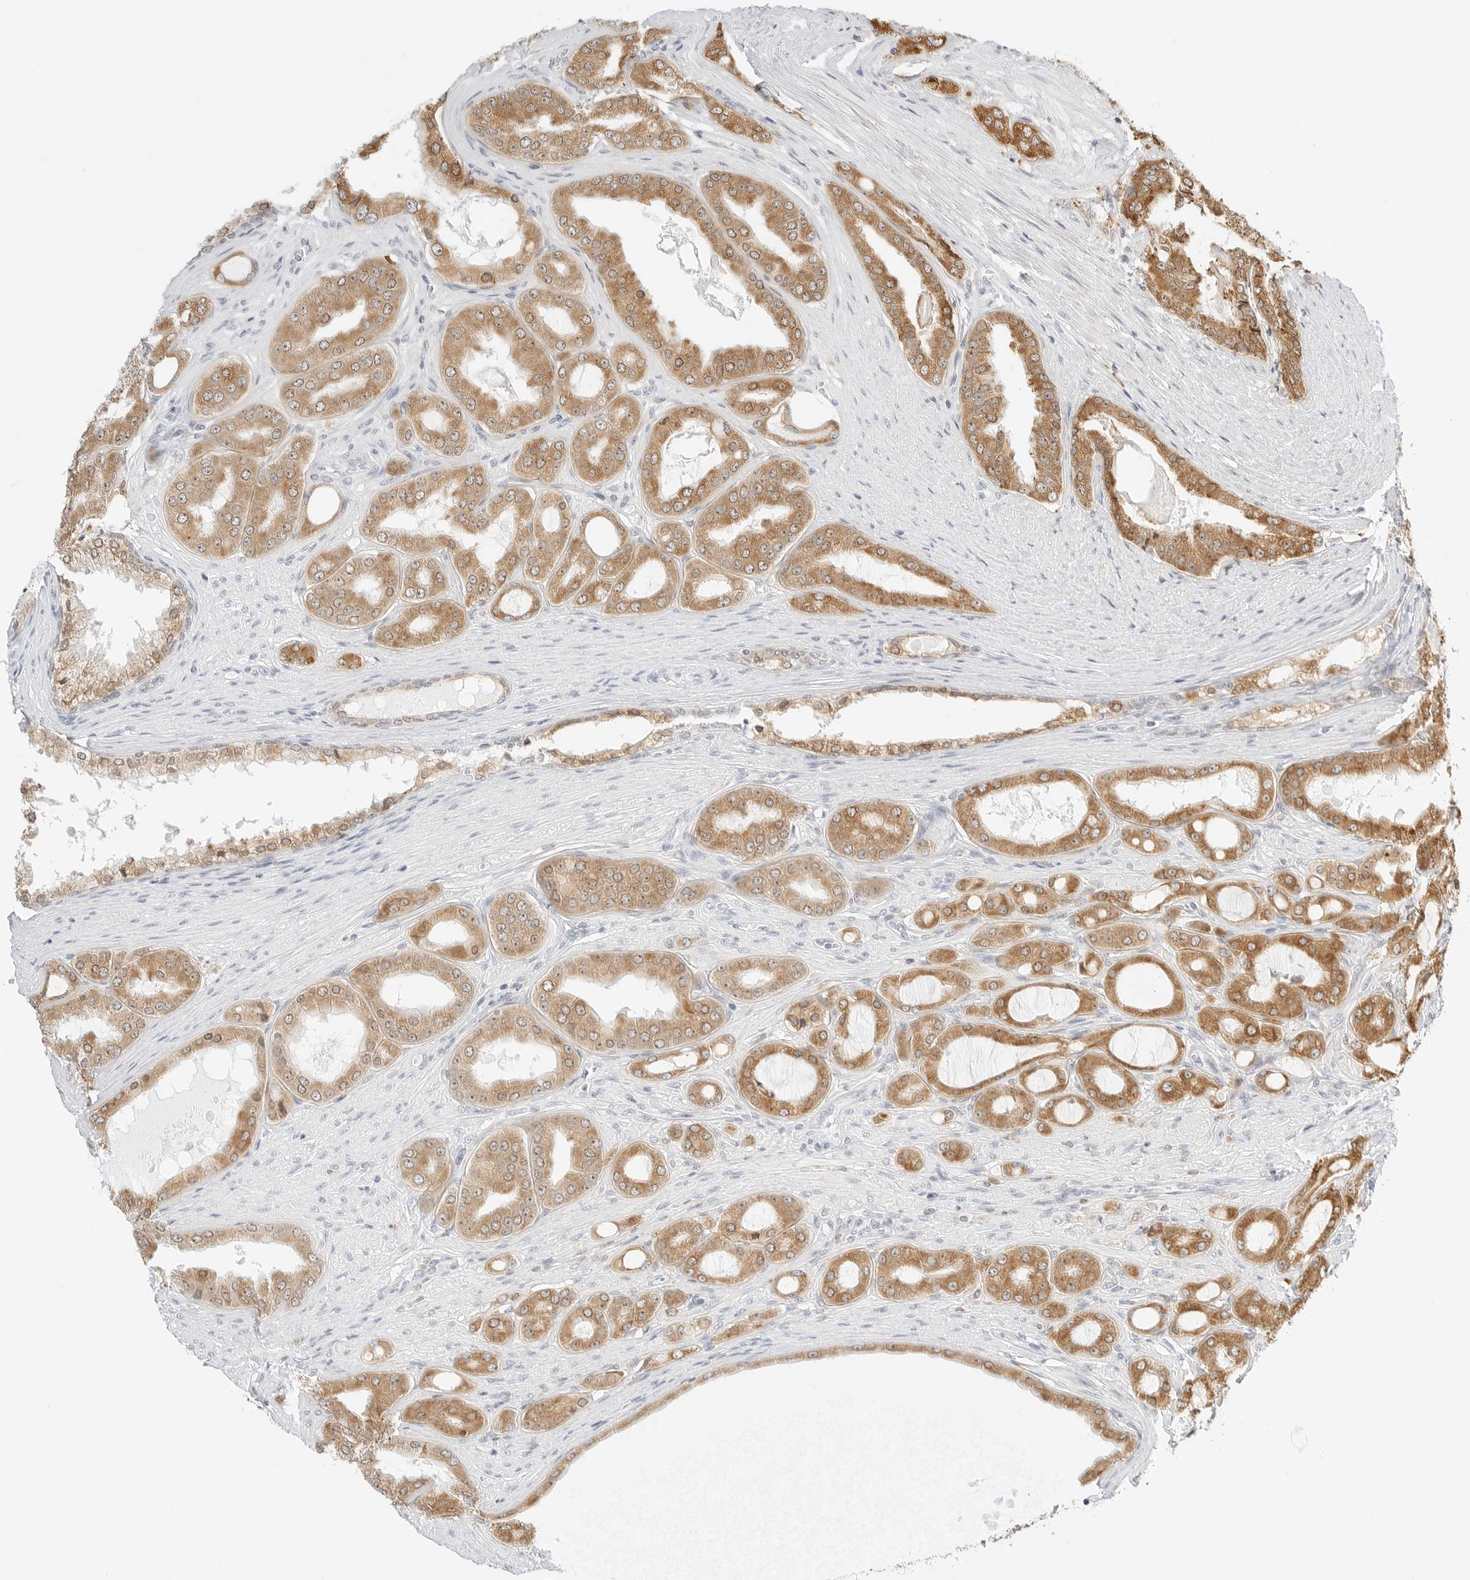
{"staining": {"intensity": "moderate", "quantity": ">75%", "location": "cytoplasmic/membranous"}, "tissue": "prostate cancer", "cell_type": "Tumor cells", "image_type": "cancer", "snomed": [{"axis": "morphology", "description": "Adenocarcinoma, High grade"}, {"axis": "topography", "description": "Prostate"}], "caption": "This image shows immunohistochemistry staining of high-grade adenocarcinoma (prostate), with medium moderate cytoplasmic/membranous expression in approximately >75% of tumor cells.", "gene": "THEM4", "patient": {"sex": "male", "age": 60}}